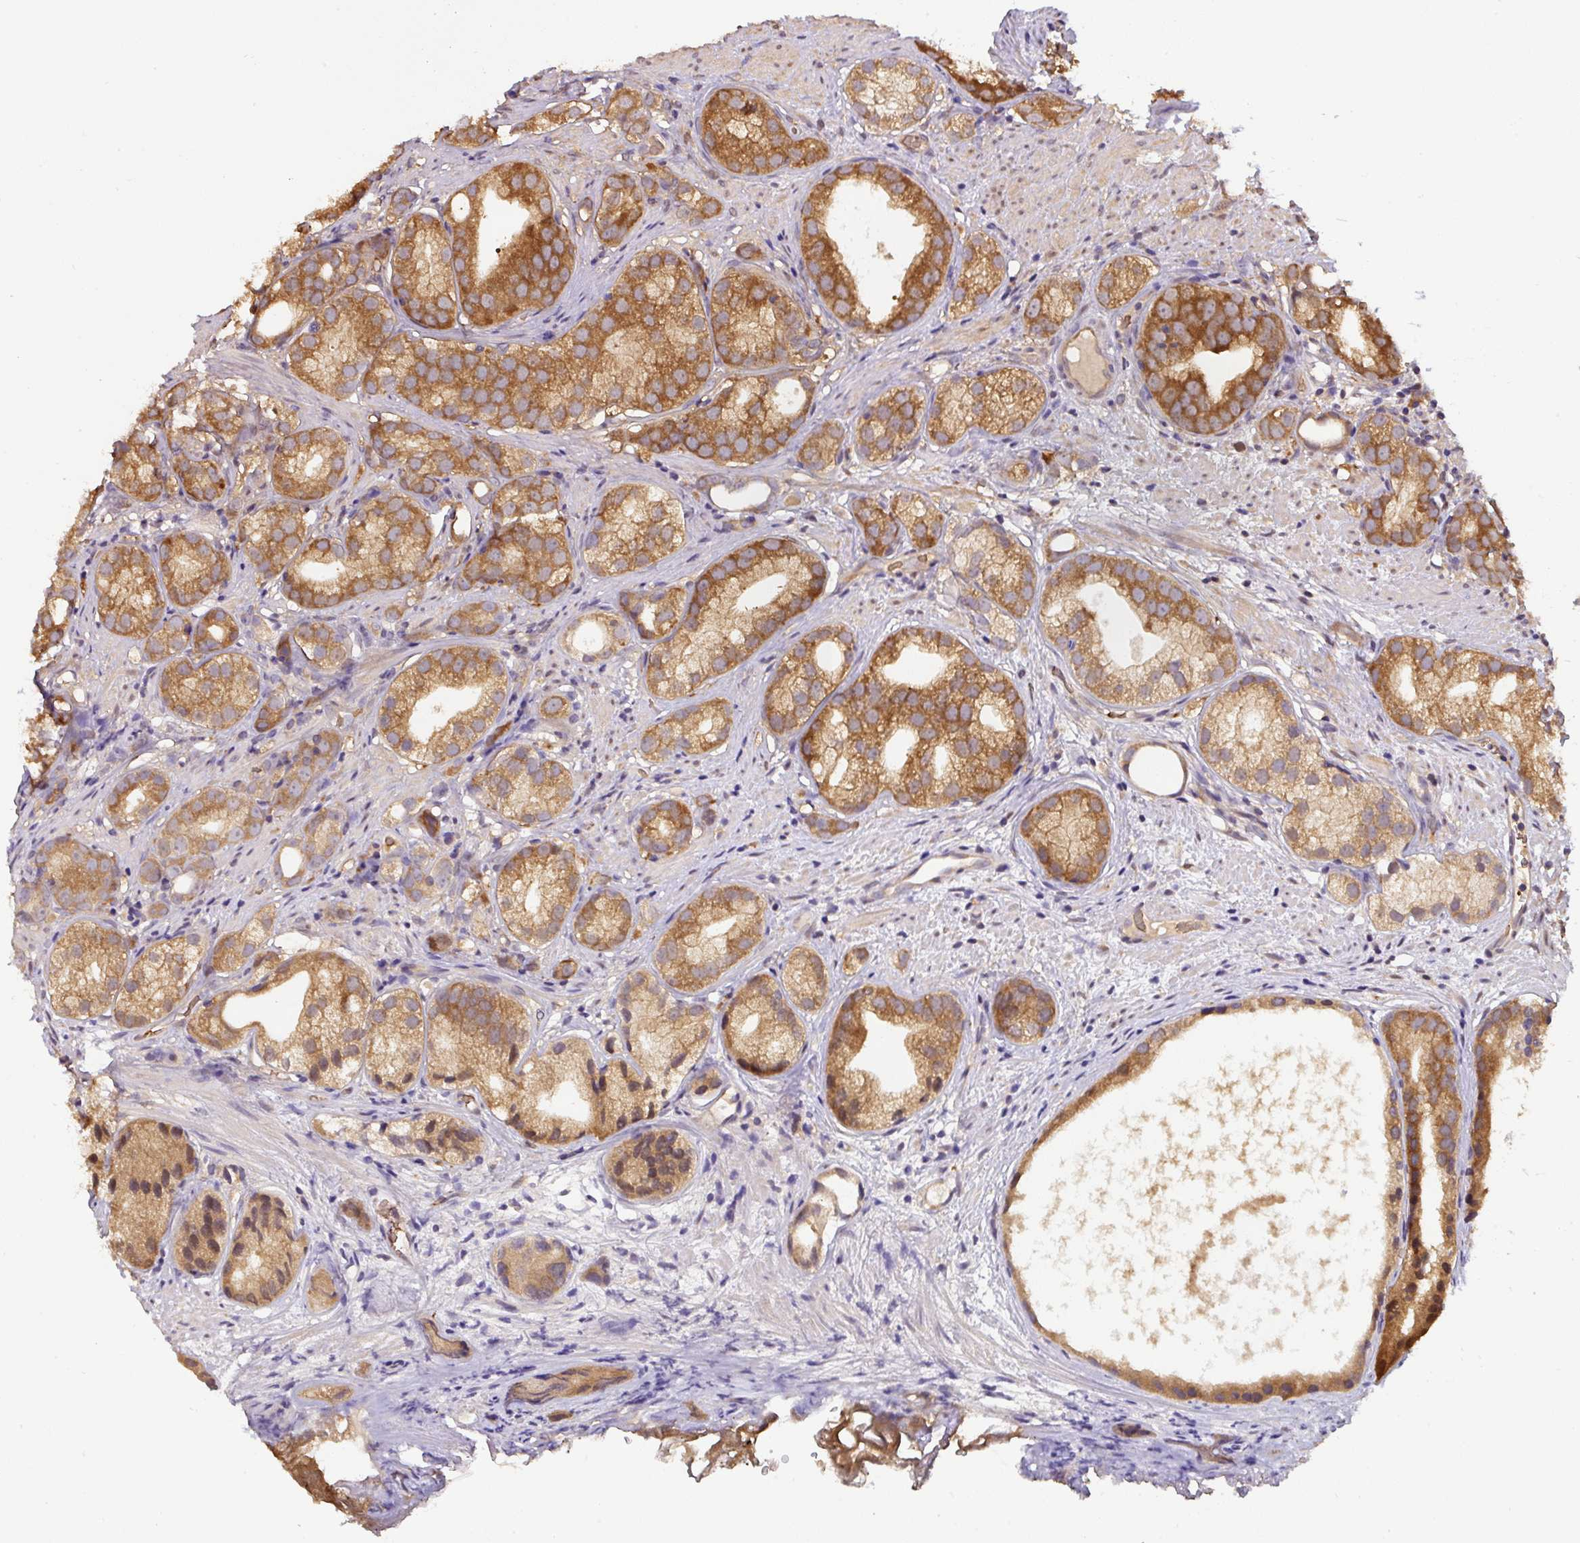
{"staining": {"intensity": "strong", "quantity": ">75%", "location": "cytoplasmic/membranous"}, "tissue": "prostate cancer", "cell_type": "Tumor cells", "image_type": "cancer", "snomed": [{"axis": "morphology", "description": "Adenocarcinoma, High grade"}, {"axis": "topography", "description": "Prostate"}], "caption": "Immunohistochemistry (DAB (3,3'-diaminobenzidine)) staining of prostate cancer (adenocarcinoma (high-grade)) shows strong cytoplasmic/membranous protein positivity in approximately >75% of tumor cells.", "gene": "ST13", "patient": {"sex": "male", "age": 82}}